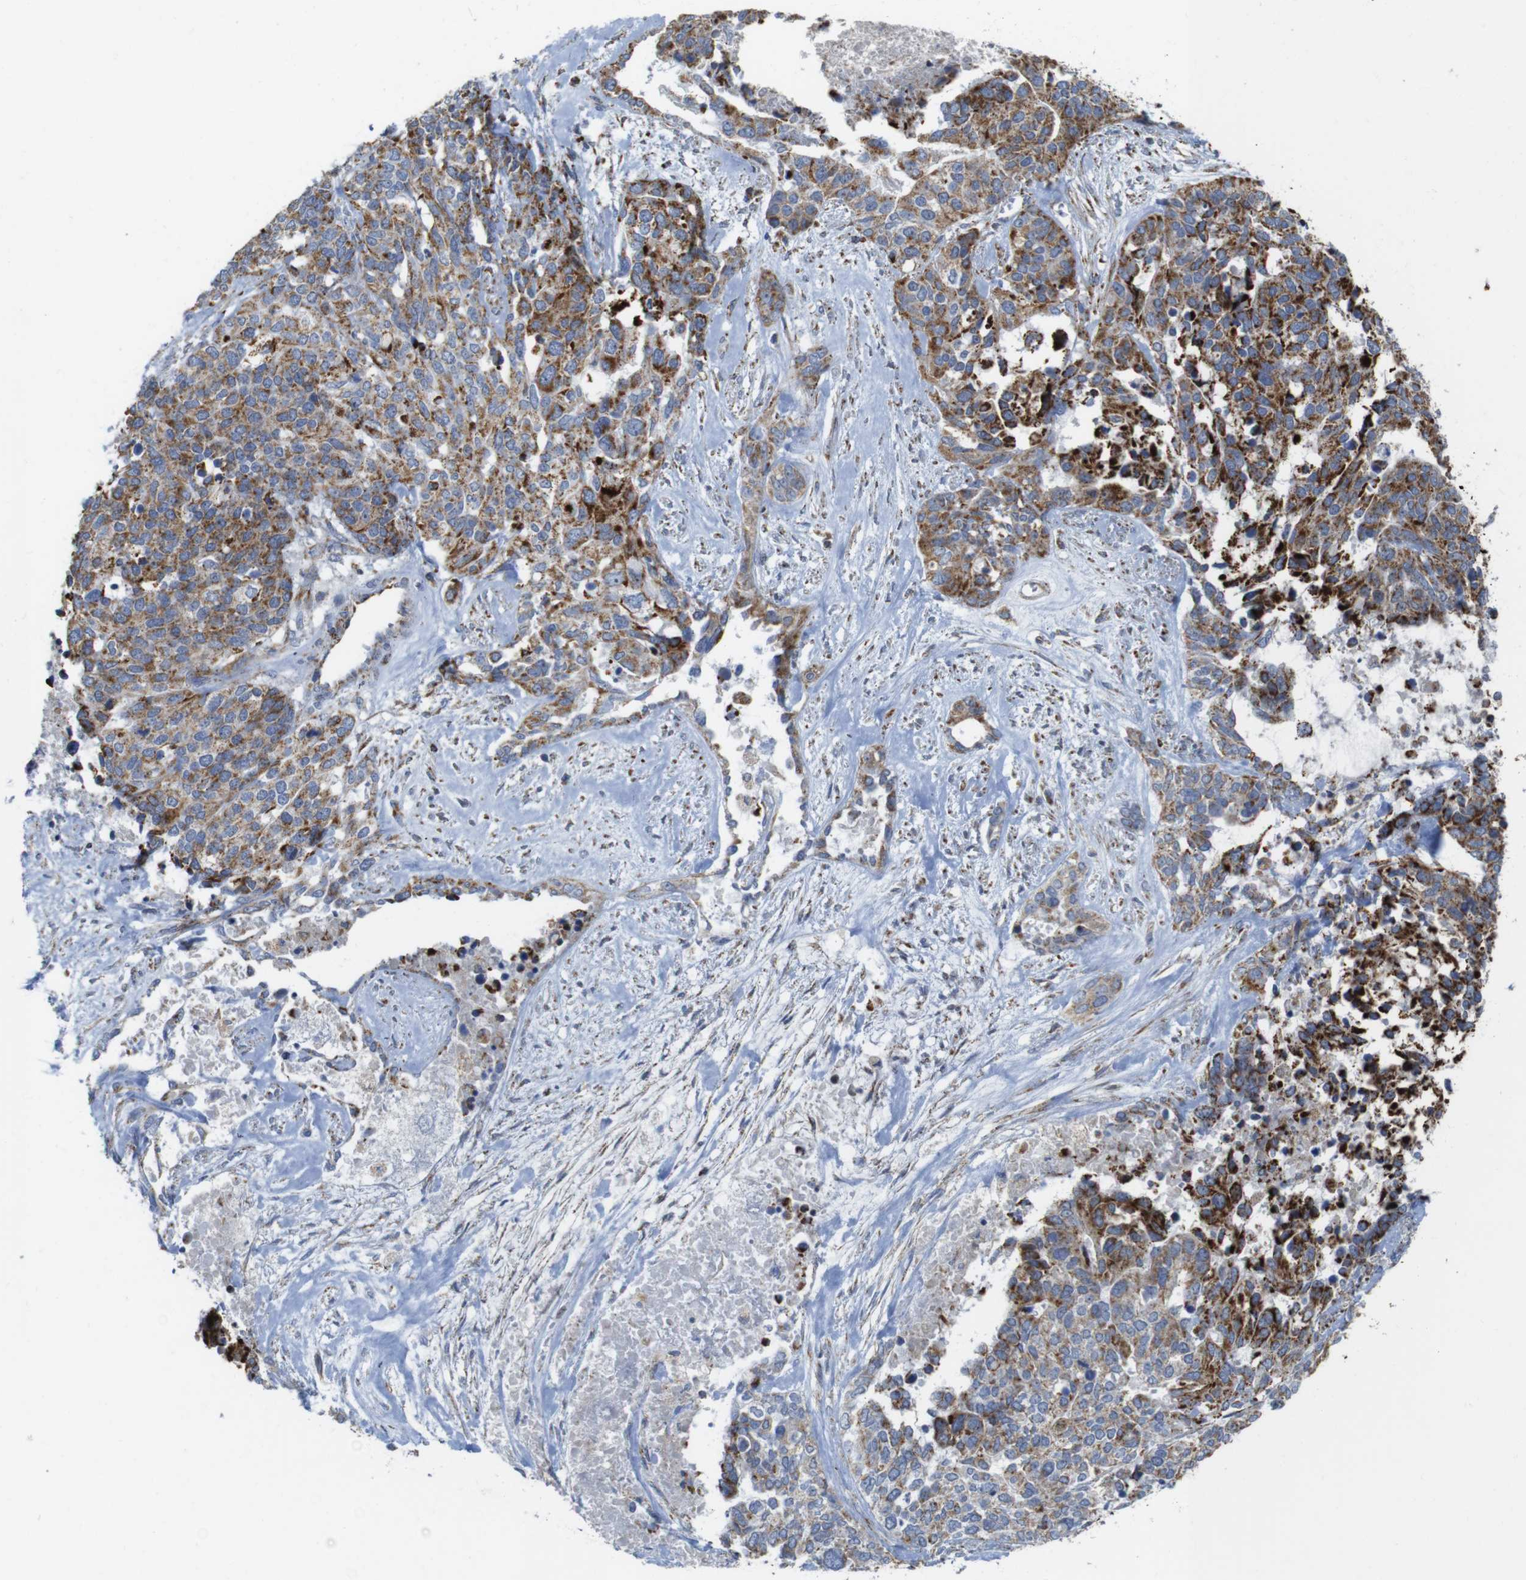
{"staining": {"intensity": "moderate", "quantity": ">75%", "location": "cytoplasmic/membranous"}, "tissue": "ovarian cancer", "cell_type": "Tumor cells", "image_type": "cancer", "snomed": [{"axis": "morphology", "description": "Cystadenocarcinoma, serous, NOS"}, {"axis": "topography", "description": "Ovary"}], "caption": "Protein expression analysis of ovarian serous cystadenocarcinoma reveals moderate cytoplasmic/membranous staining in about >75% of tumor cells. Ihc stains the protein of interest in brown and the nuclei are stained blue.", "gene": "TMEM192", "patient": {"sex": "female", "age": 44}}